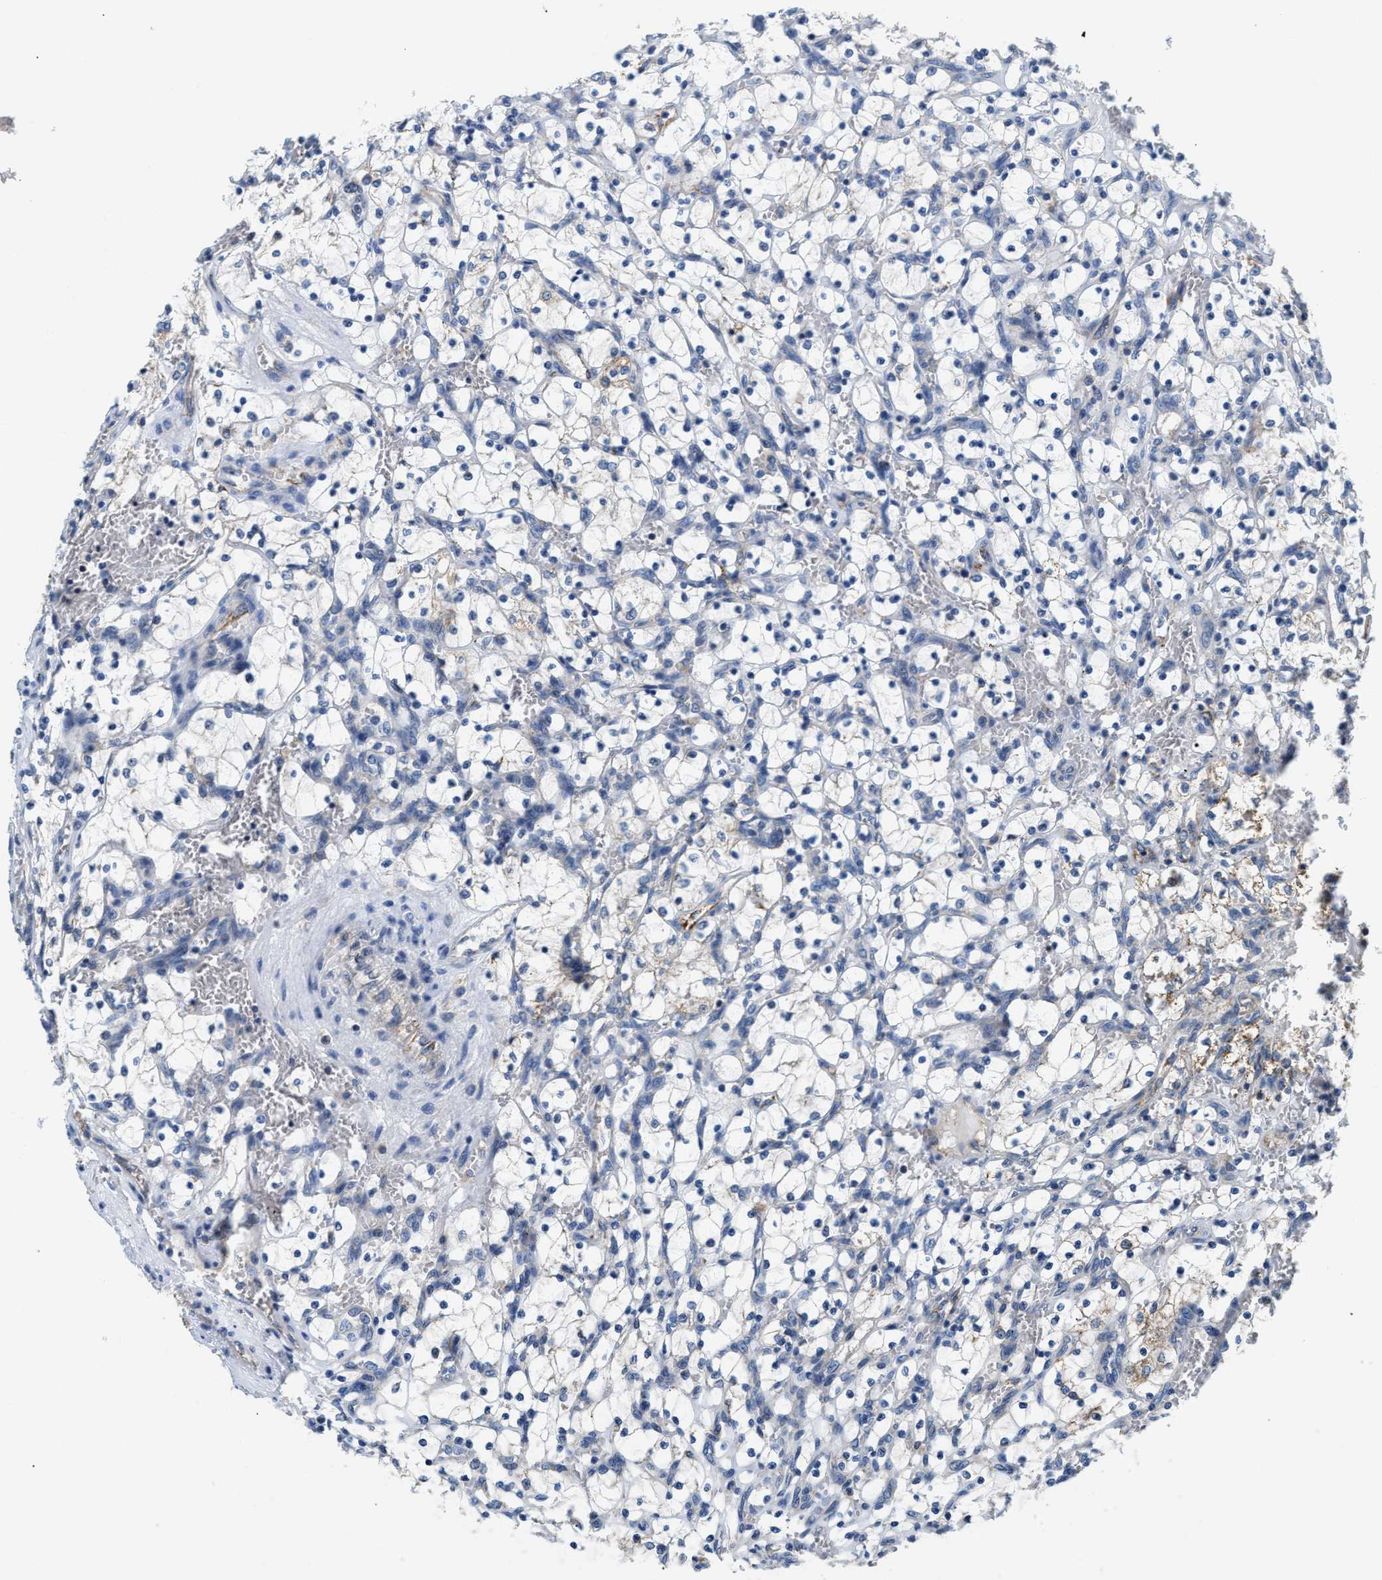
{"staining": {"intensity": "negative", "quantity": "none", "location": "none"}, "tissue": "renal cancer", "cell_type": "Tumor cells", "image_type": "cancer", "snomed": [{"axis": "morphology", "description": "Adenocarcinoma, NOS"}, {"axis": "topography", "description": "Kidney"}], "caption": "Tumor cells are negative for brown protein staining in renal cancer. (DAB (3,3'-diaminobenzidine) immunohistochemistry (IHC) with hematoxylin counter stain).", "gene": "CCM2", "patient": {"sex": "female", "age": 69}}